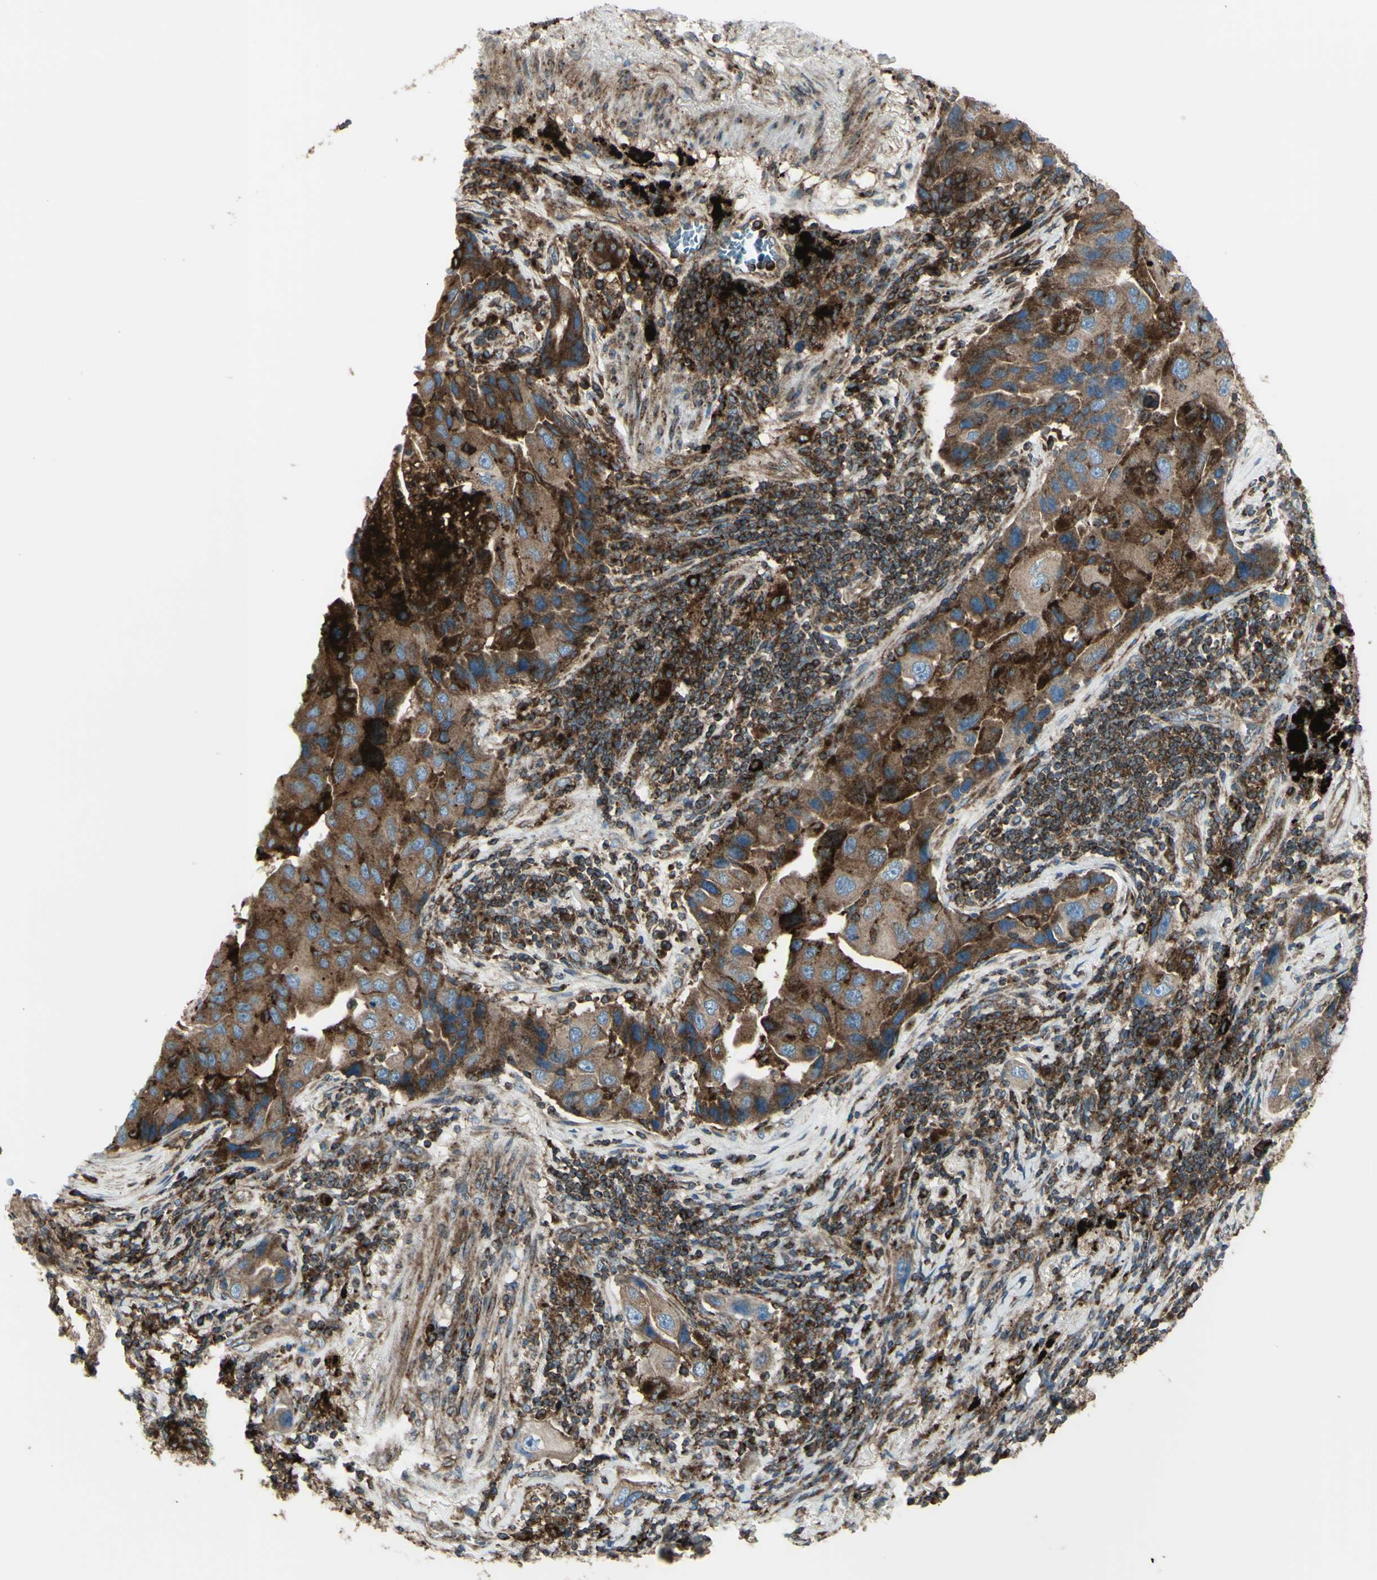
{"staining": {"intensity": "strong", "quantity": ">75%", "location": "cytoplasmic/membranous"}, "tissue": "lung cancer", "cell_type": "Tumor cells", "image_type": "cancer", "snomed": [{"axis": "morphology", "description": "Adenocarcinoma, NOS"}, {"axis": "topography", "description": "Lung"}], "caption": "Lung cancer (adenocarcinoma) was stained to show a protein in brown. There is high levels of strong cytoplasmic/membranous positivity in about >75% of tumor cells. (DAB (3,3'-diaminobenzidine) IHC with brightfield microscopy, high magnification).", "gene": "NAPA", "patient": {"sex": "female", "age": 65}}